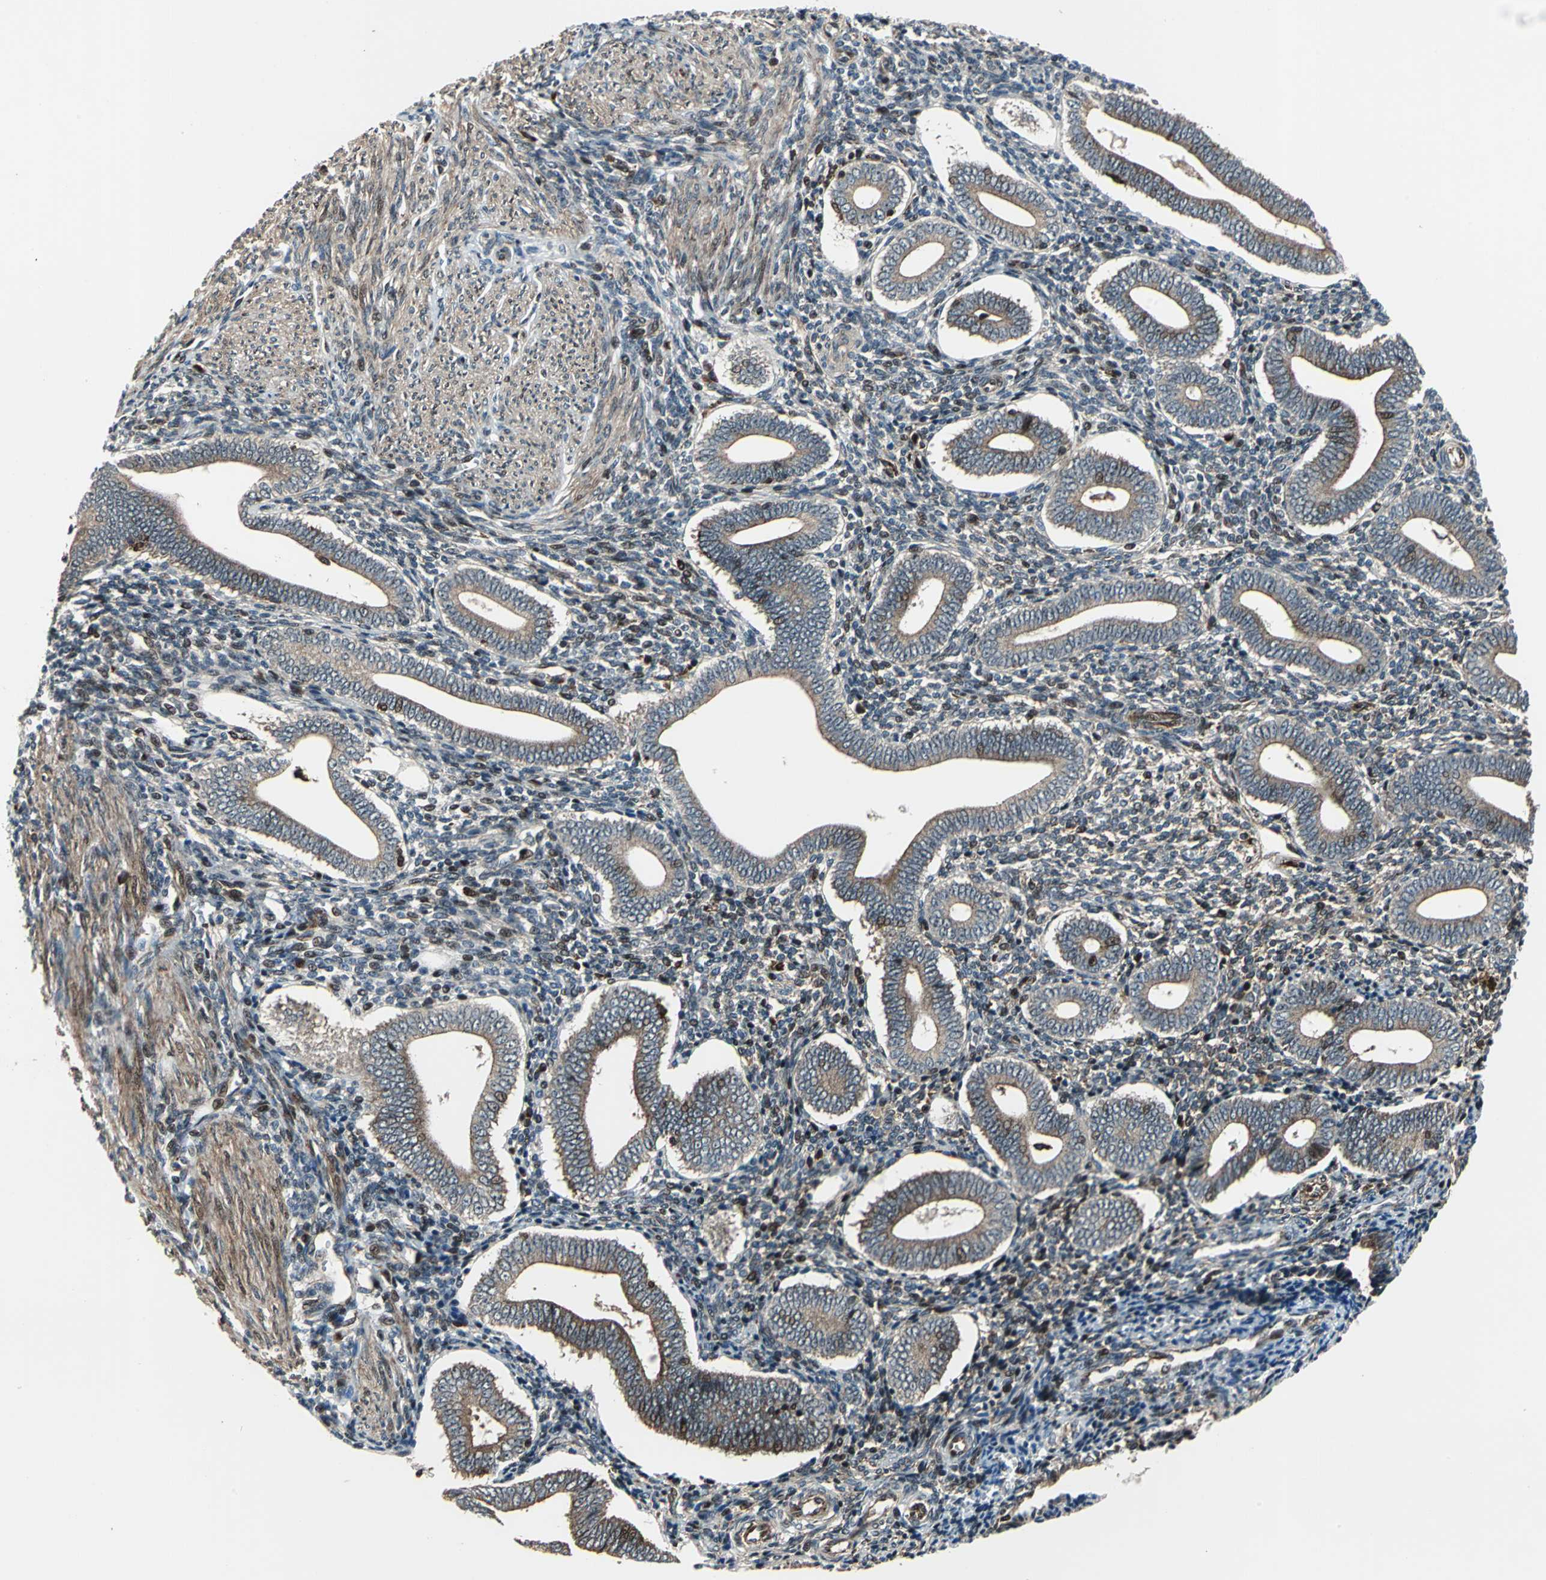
{"staining": {"intensity": "strong", "quantity": ">75%", "location": "cytoplasmic/membranous"}, "tissue": "endometrium", "cell_type": "Cells in endometrial stroma", "image_type": "normal", "snomed": [{"axis": "morphology", "description": "Normal tissue, NOS"}, {"axis": "topography", "description": "Uterus"}, {"axis": "topography", "description": "Endometrium"}], "caption": "This micrograph reveals normal endometrium stained with immunohistochemistry (IHC) to label a protein in brown. The cytoplasmic/membranous of cells in endometrial stroma show strong positivity for the protein. Nuclei are counter-stained blue.", "gene": "AATF", "patient": {"sex": "female", "age": 33}}